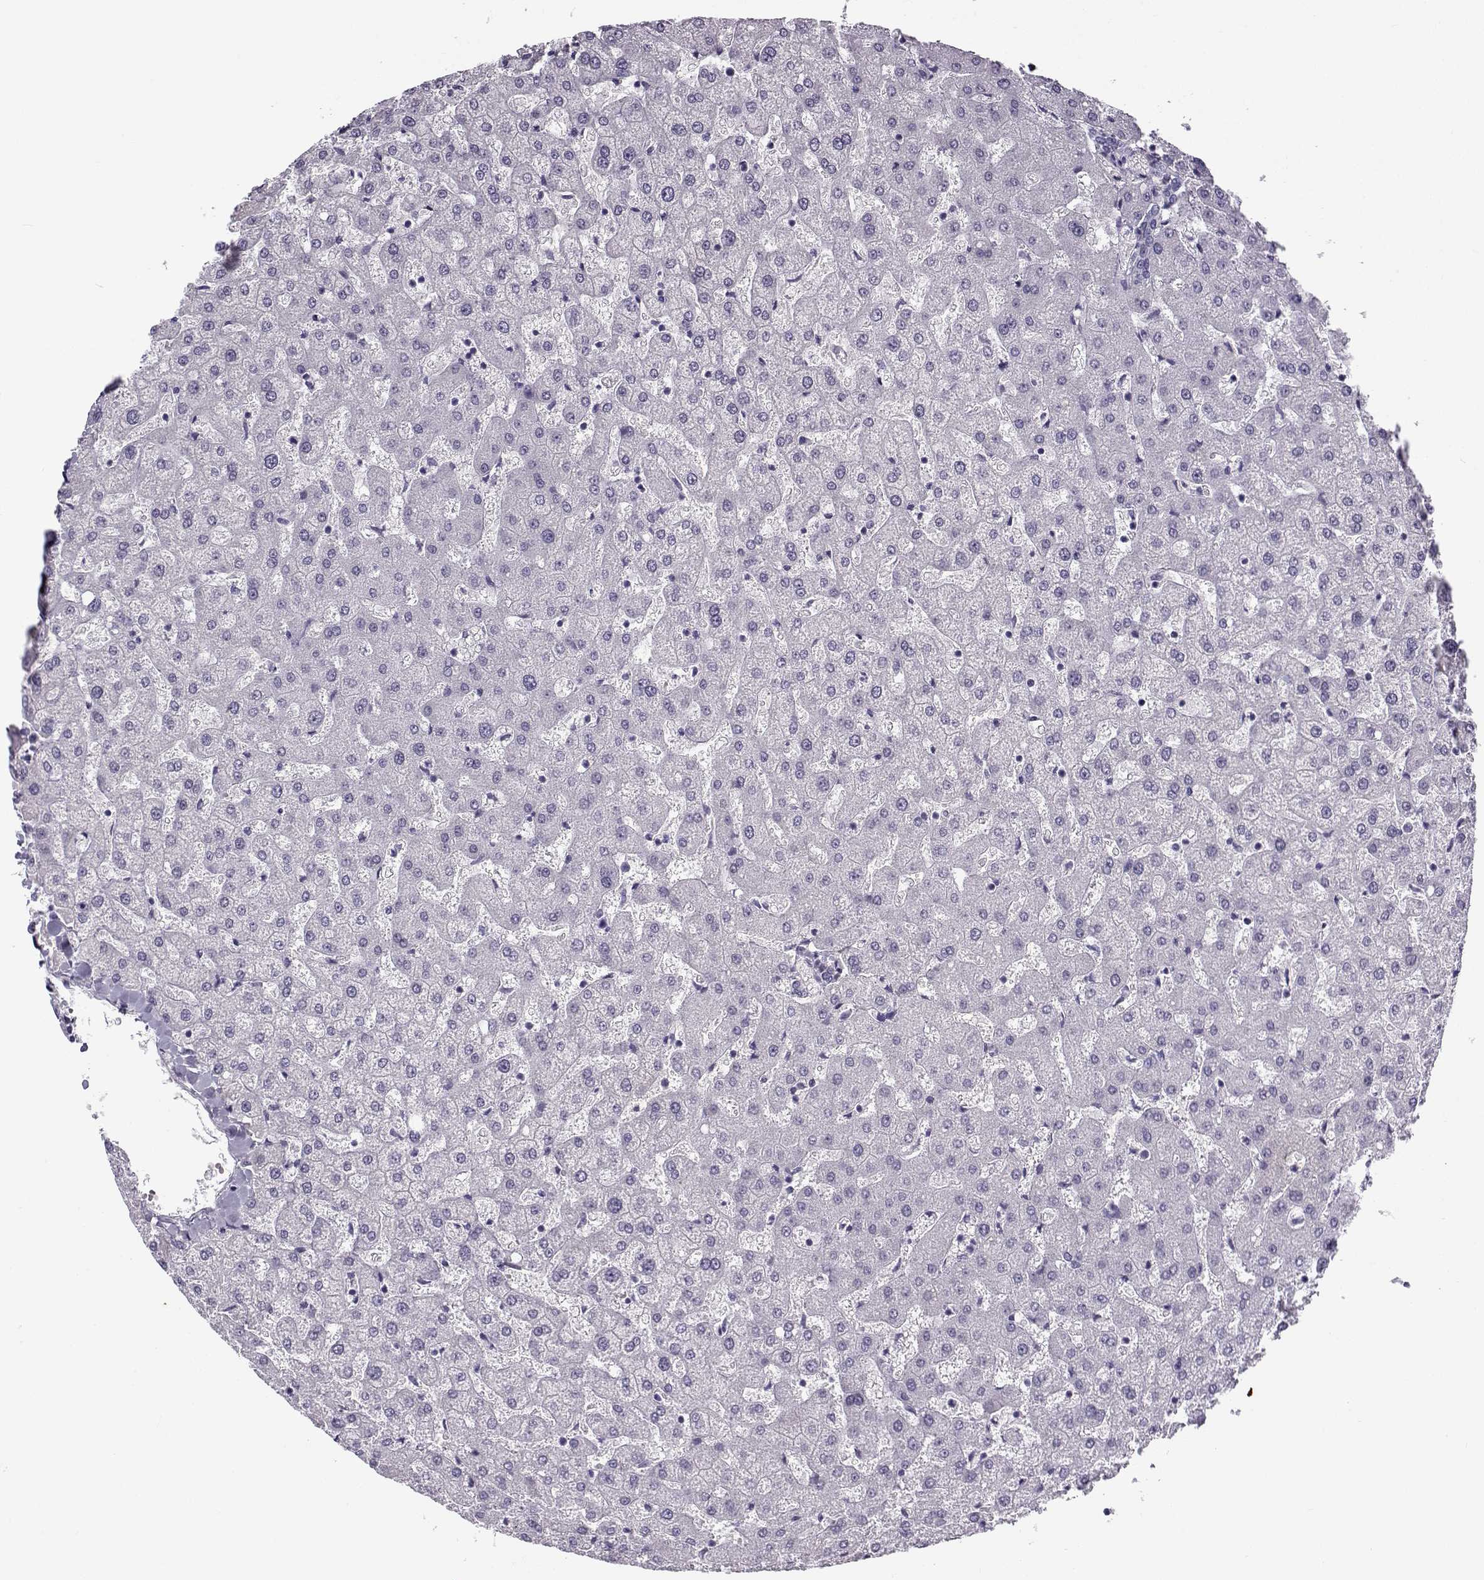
{"staining": {"intensity": "negative", "quantity": "none", "location": "none"}, "tissue": "liver", "cell_type": "Cholangiocytes", "image_type": "normal", "snomed": [{"axis": "morphology", "description": "Normal tissue, NOS"}, {"axis": "topography", "description": "Liver"}], "caption": "Cholangiocytes are negative for brown protein staining in normal liver.", "gene": "GTSF1L", "patient": {"sex": "female", "age": 50}}